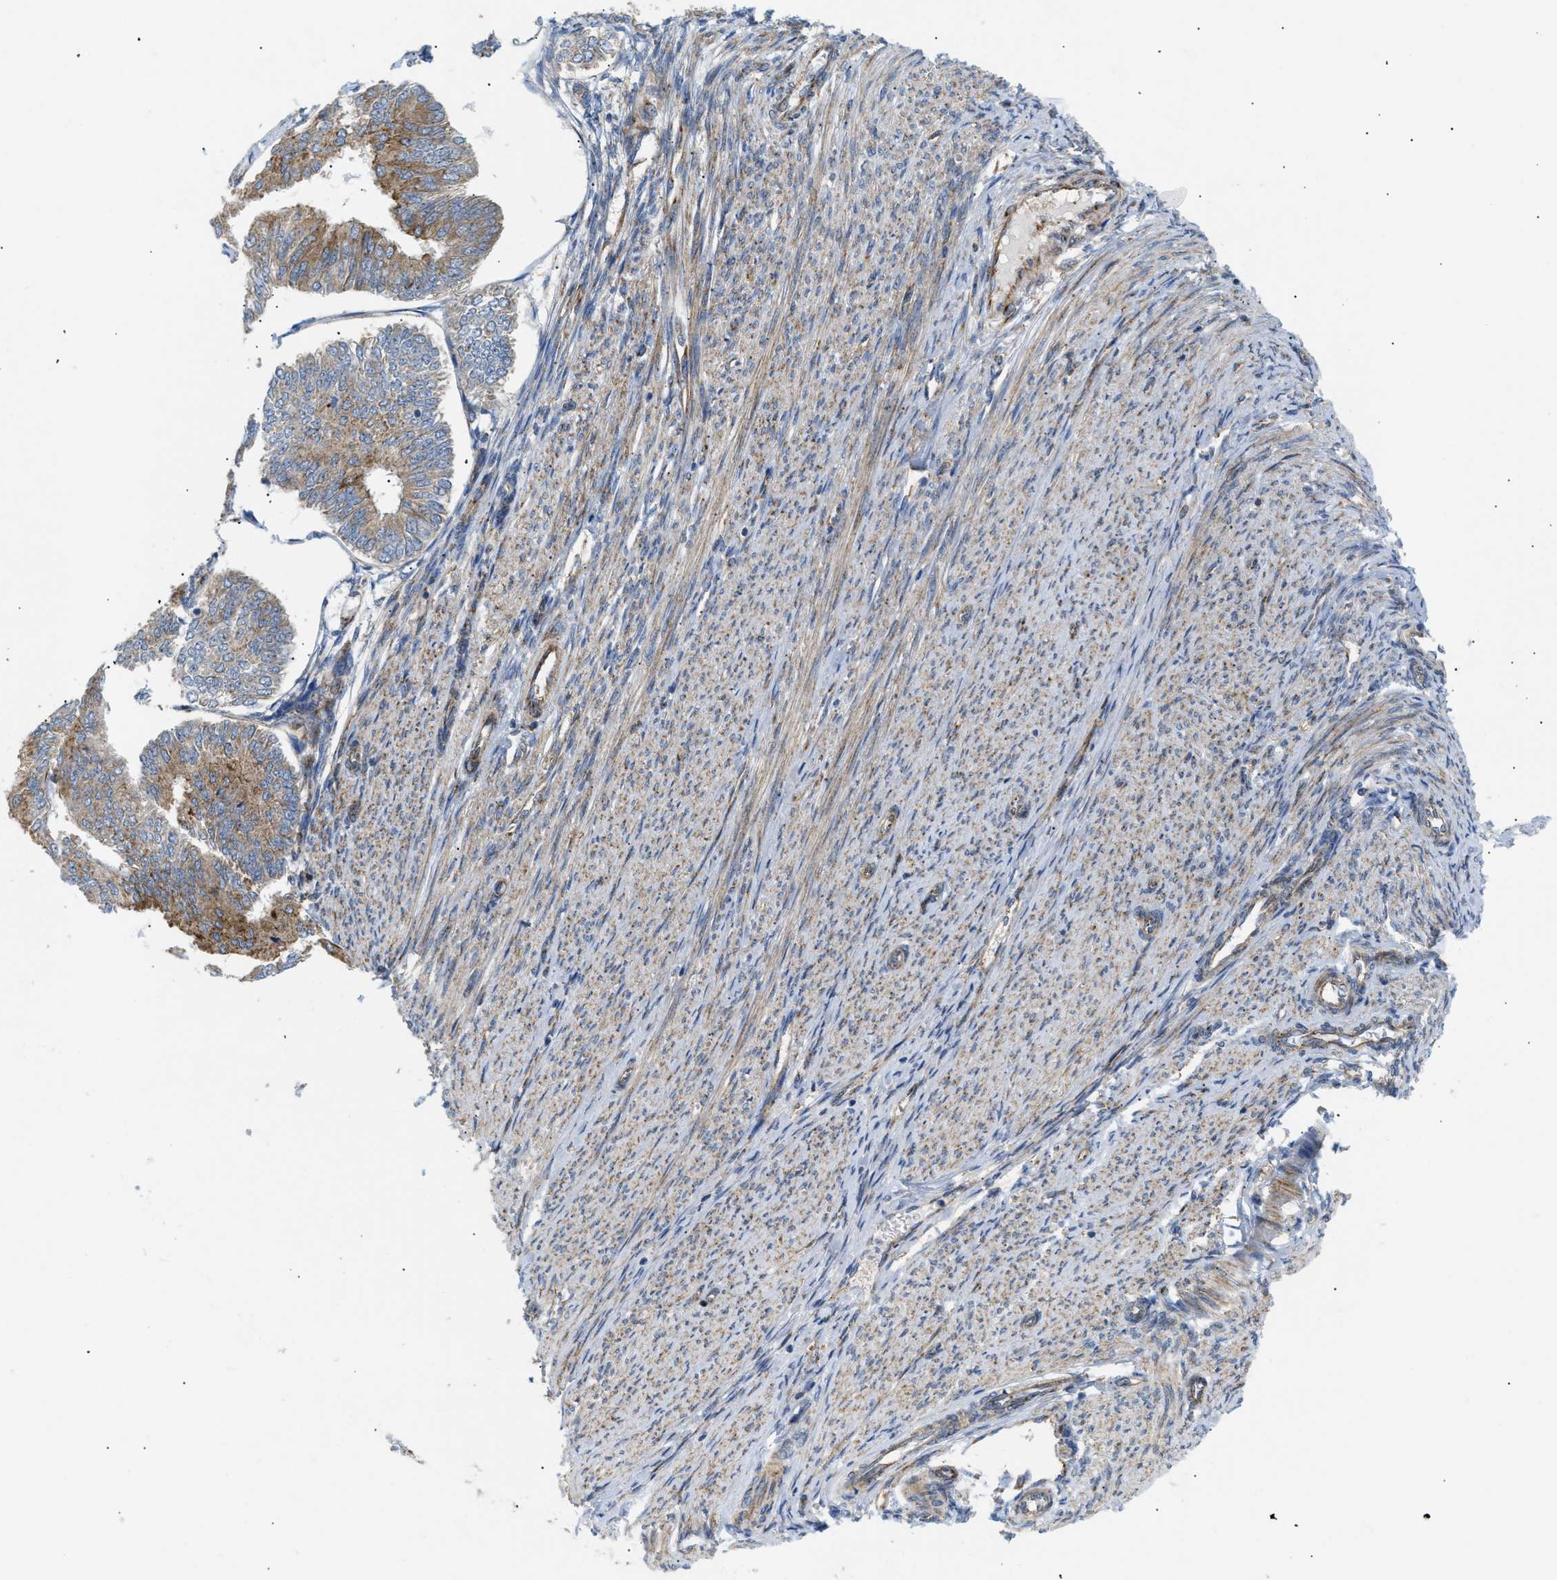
{"staining": {"intensity": "moderate", "quantity": ">75%", "location": "cytoplasmic/membranous"}, "tissue": "endometrial cancer", "cell_type": "Tumor cells", "image_type": "cancer", "snomed": [{"axis": "morphology", "description": "Adenocarcinoma, NOS"}, {"axis": "topography", "description": "Endometrium"}], "caption": "IHC of endometrial cancer shows medium levels of moderate cytoplasmic/membranous expression in approximately >75% of tumor cells. (DAB (3,3'-diaminobenzidine) IHC with brightfield microscopy, high magnification).", "gene": "DCTN4", "patient": {"sex": "female", "age": 58}}